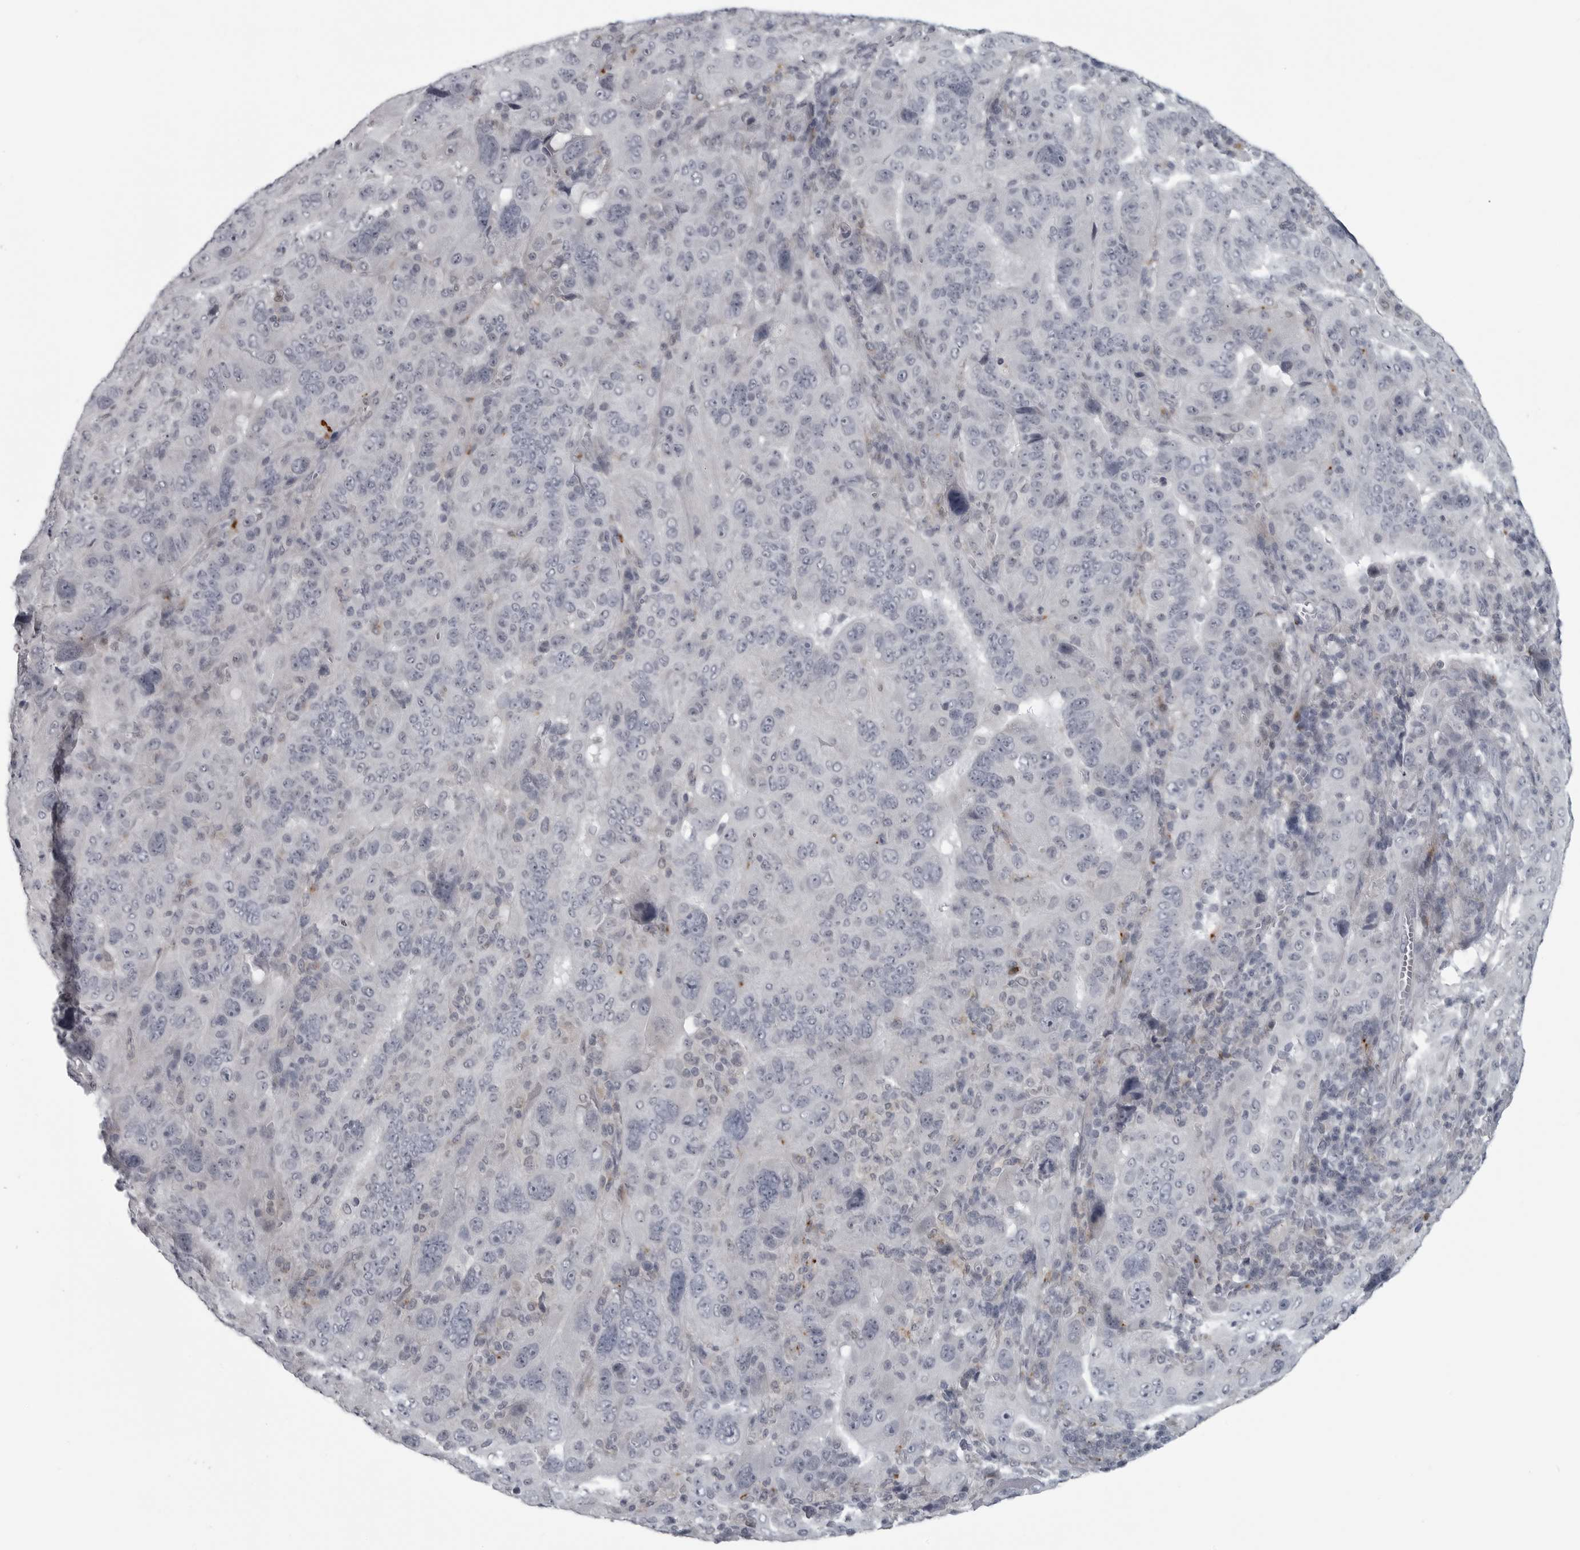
{"staining": {"intensity": "negative", "quantity": "none", "location": "none"}, "tissue": "pancreatic cancer", "cell_type": "Tumor cells", "image_type": "cancer", "snomed": [{"axis": "morphology", "description": "Adenocarcinoma, NOS"}, {"axis": "topography", "description": "Pancreas"}], "caption": "Immunohistochemistry (IHC) micrograph of human pancreatic cancer (adenocarcinoma) stained for a protein (brown), which exhibits no expression in tumor cells.", "gene": "LYSMD1", "patient": {"sex": "male", "age": 63}}